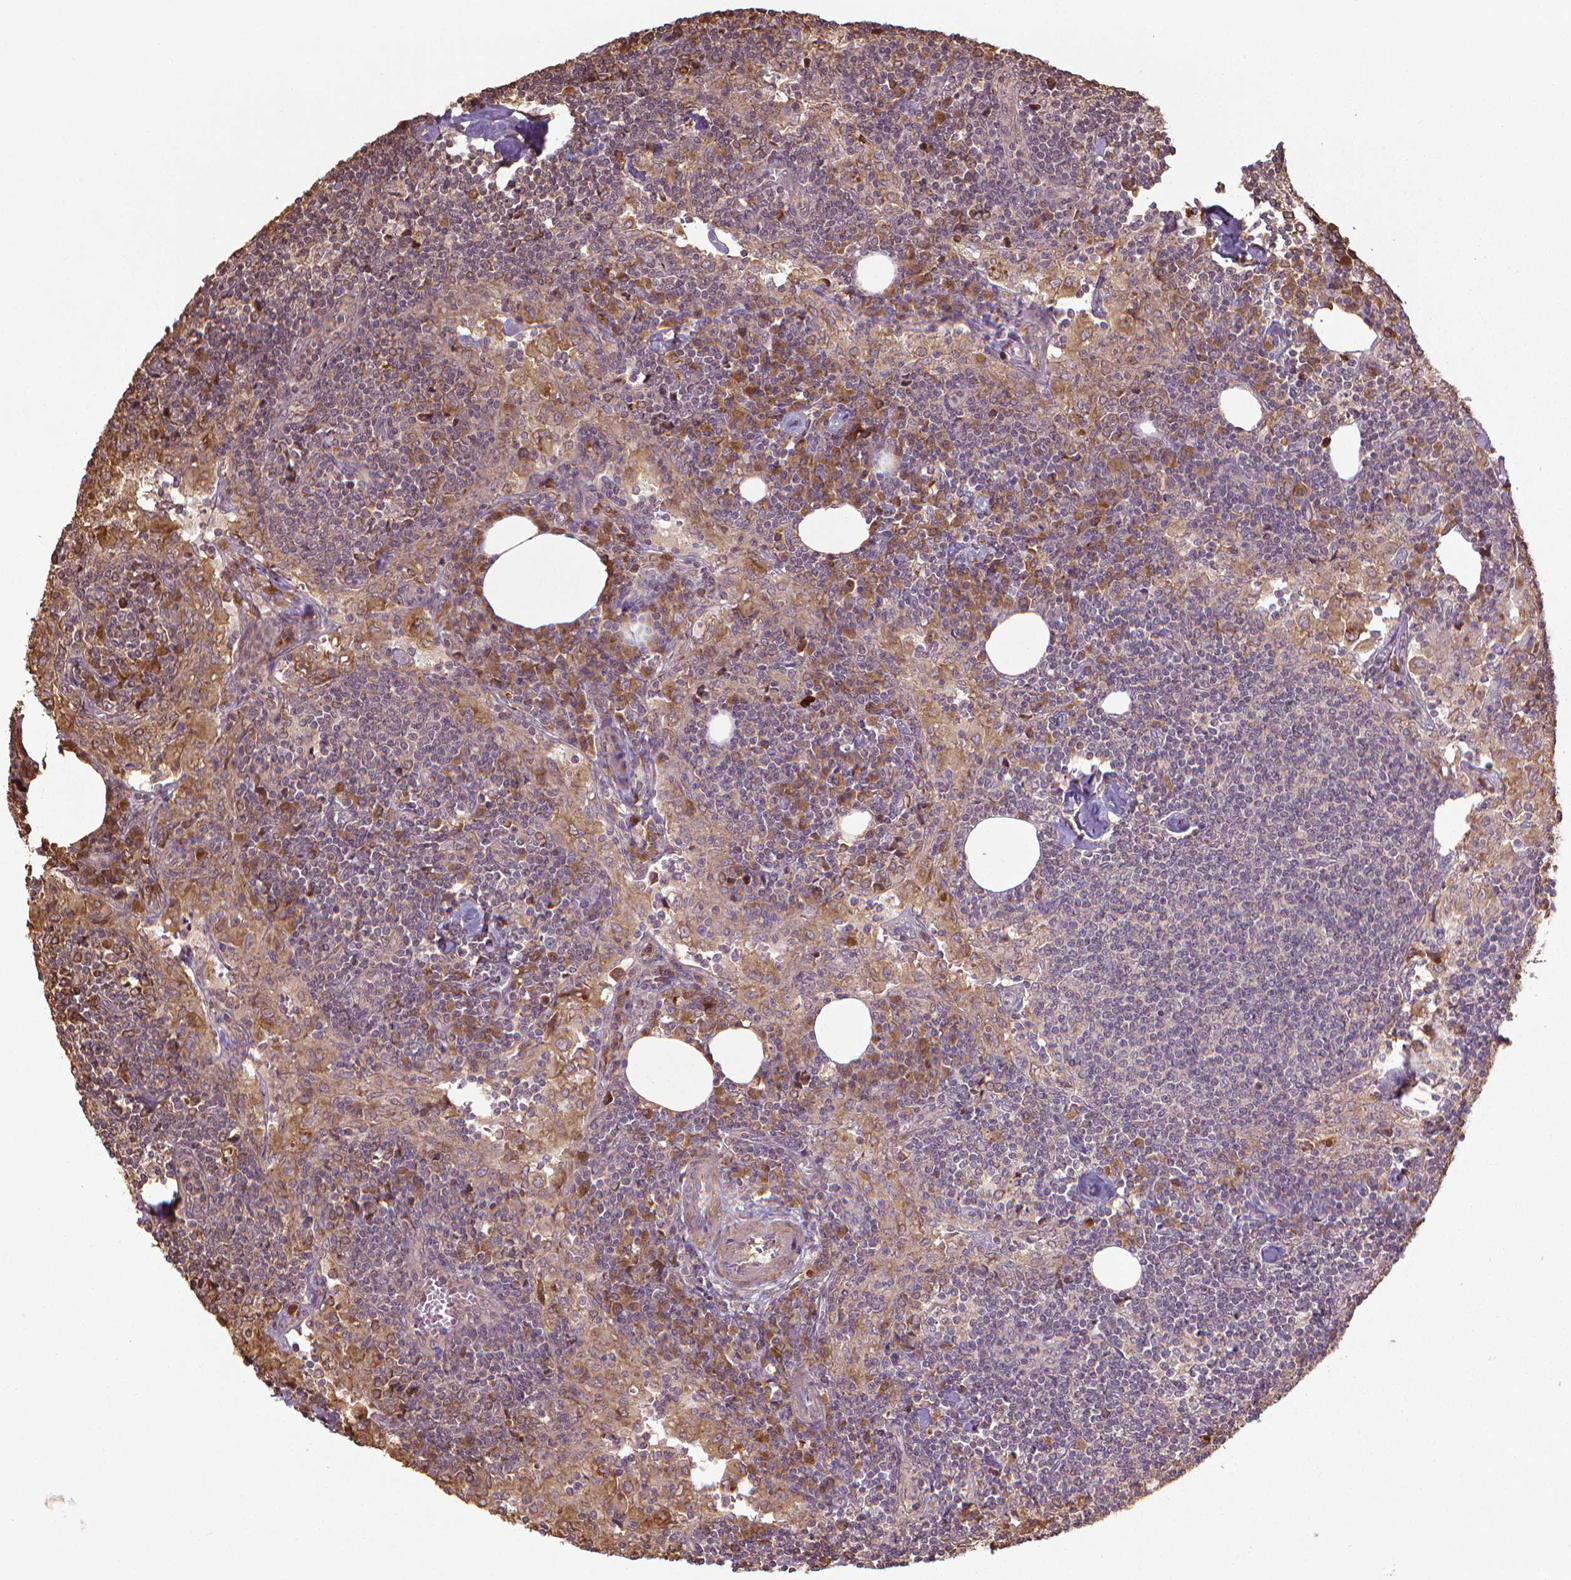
{"staining": {"intensity": "strong", "quantity": "<25%", "location": "cytoplasmic/membranous"}, "tissue": "lymph node", "cell_type": "Germinal center cells", "image_type": "normal", "snomed": [{"axis": "morphology", "description": "Normal tissue, NOS"}, {"axis": "topography", "description": "Lymph node"}], "caption": "An image showing strong cytoplasmic/membranous staining in about <25% of germinal center cells in benign lymph node, as visualized by brown immunohistochemical staining.", "gene": "GAS1", "patient": {"sex": "male", "age": 55}}